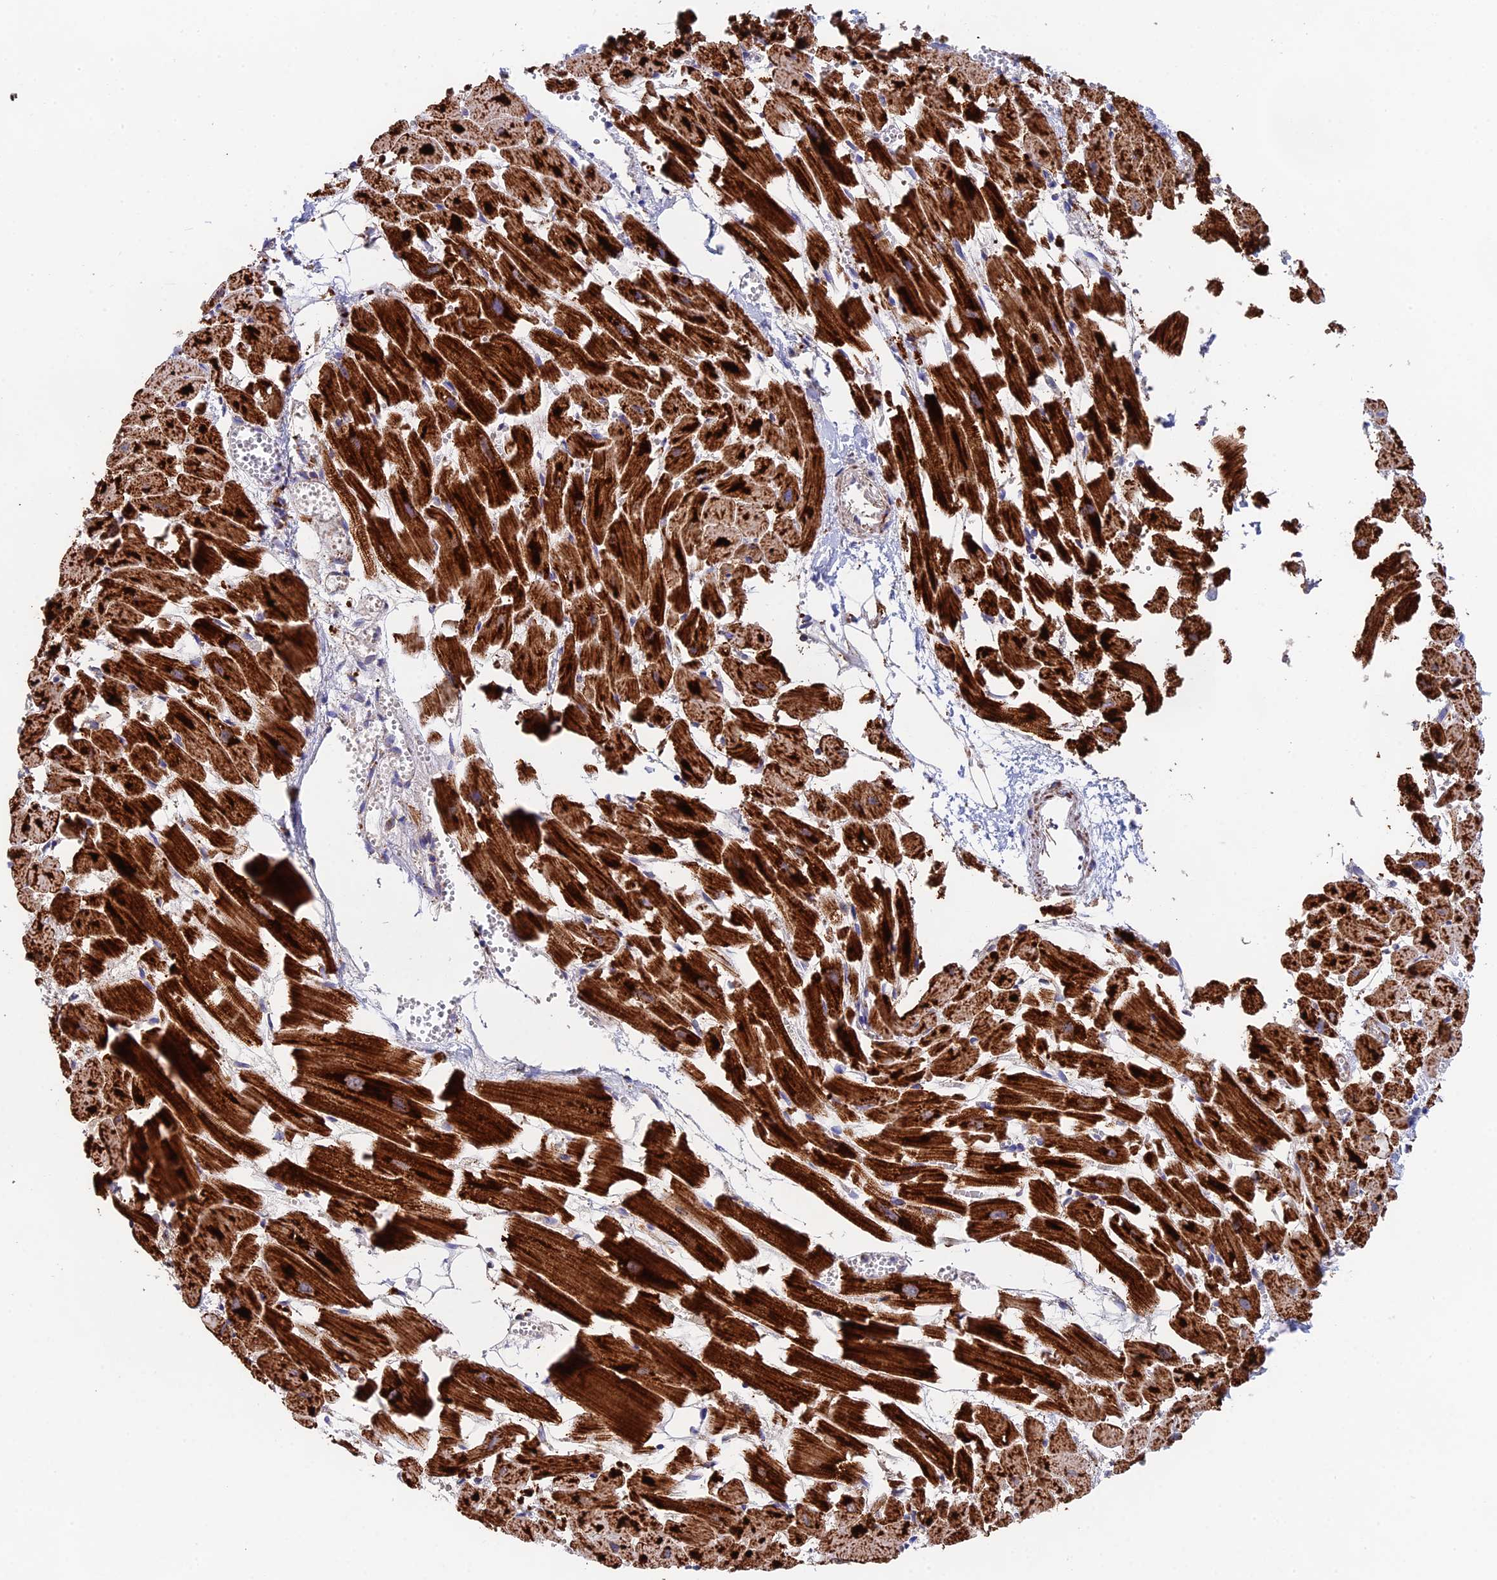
{"staining": {"intensity": "strong", "quantity": ">75%", "location": "cytoplasmic/membranous"}, "tissue": "heart muscle", "cell_type": "Cardiomyocytes", "image_type": "normal", "snomed": [{"axis": "morphology", "description": "Normal tissue, NOS"}, {"axis": "topography", "description": "Heart"}], "caption": "A micrograph of human heart muscle stained for a protein exhibits strong cytoplasmic/membranous brown staining in cardiomyocytes. (Brightfield microscopy of DAB IHC at high magnification).", "gene": "NDUFA5", "patient": {"sex": "female", "age": 64}}